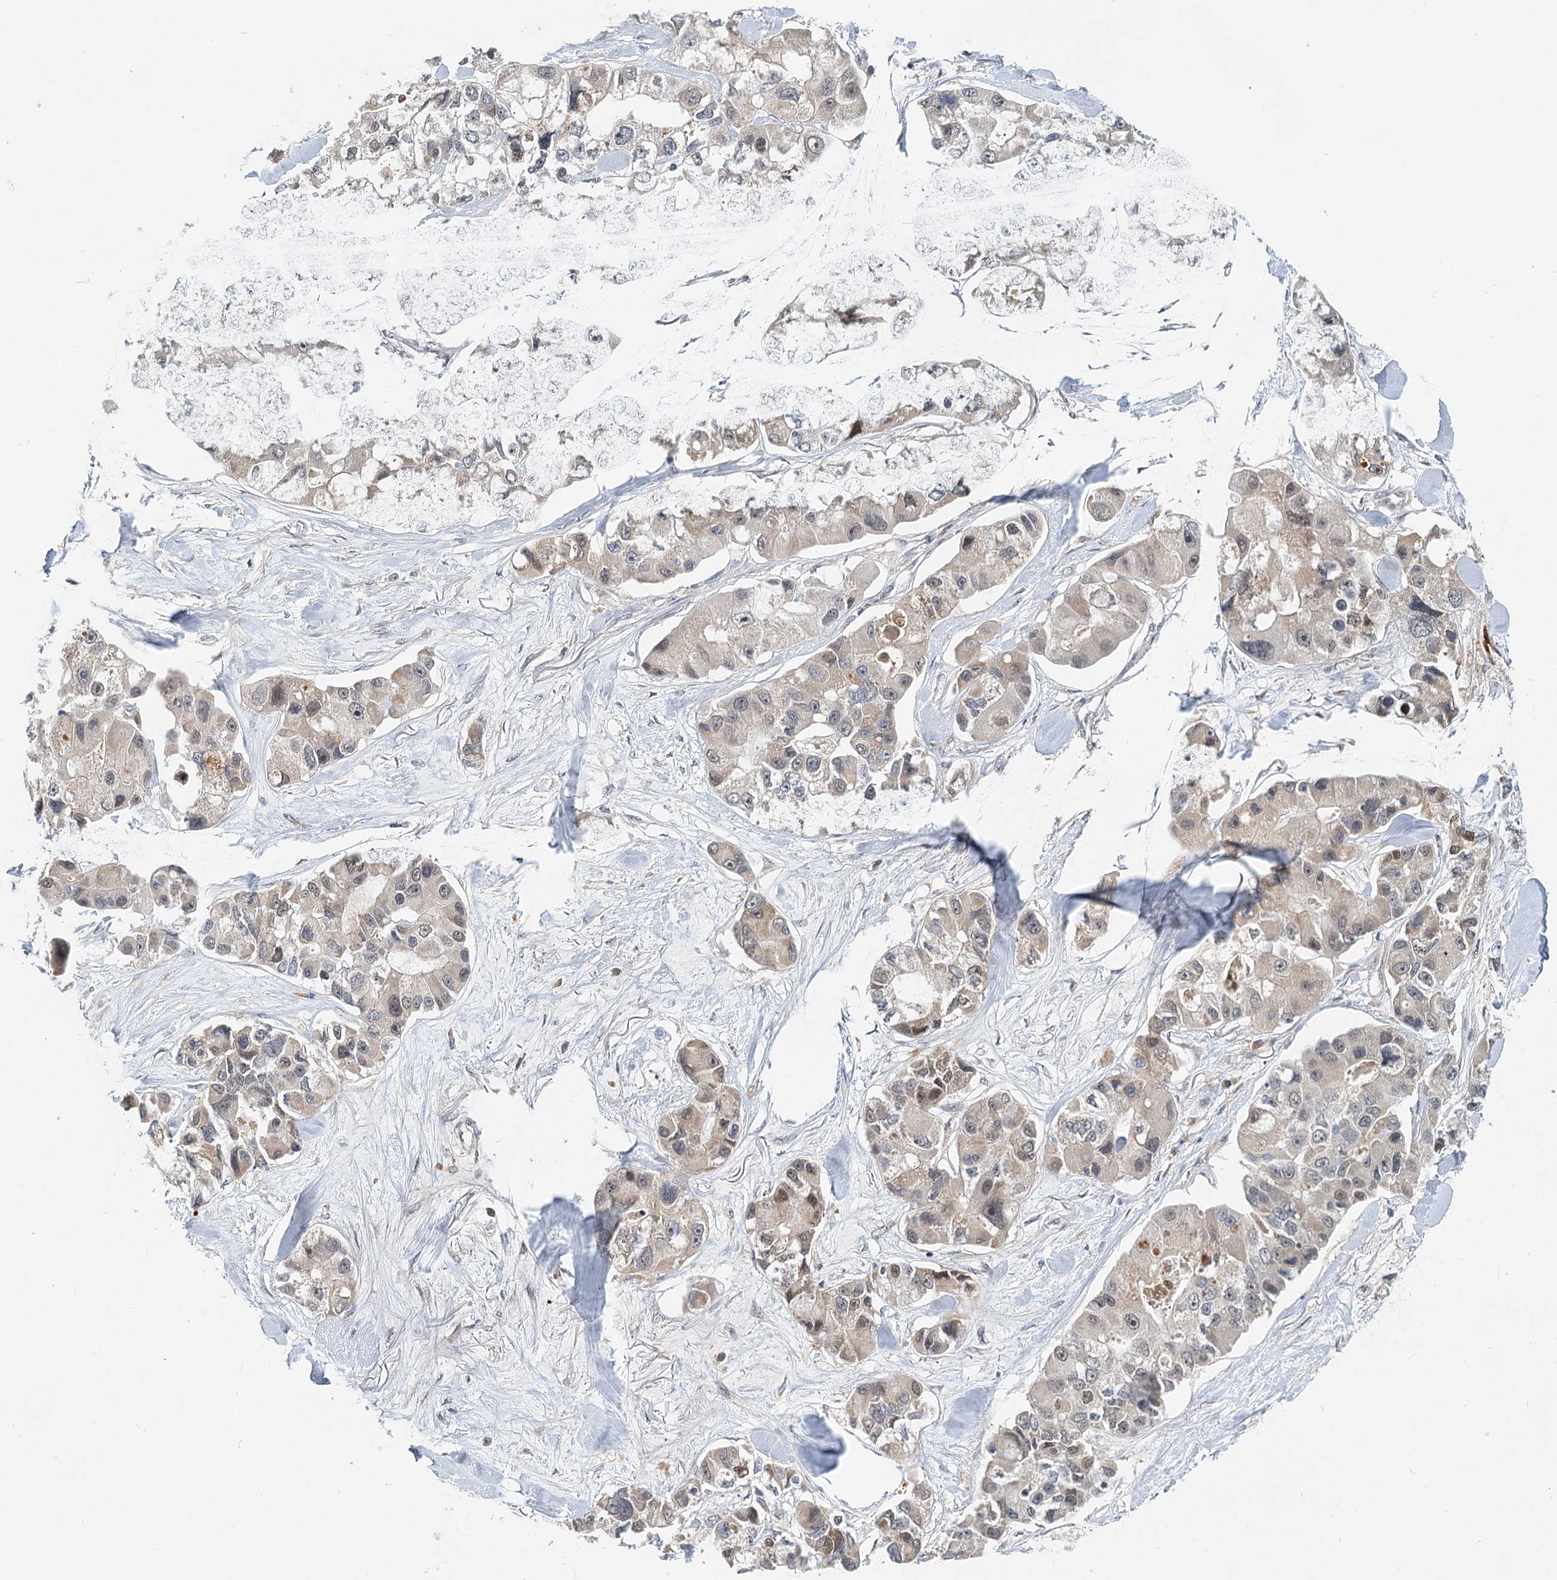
{"staining": {"intensity": "weak", "quantity": "25%-75%", "location": "cytoplasmic/membranous,nuclear"}, "tissue": "lung cancer", "cell_type": "Tumor cells", "image_type": "cancer", "snomed": [{"axis": "morphology", "description": "Adenocarcinoma, NOS"}, {"axis": "topography", "description": "Lung"}], "caption": "Lung cancer (adenocarcinoma) stained with a protein marker exhibits weak staining in tumor cells.", "gene": "AP3B1", "patient": {"sex": "female", "age": 54}}